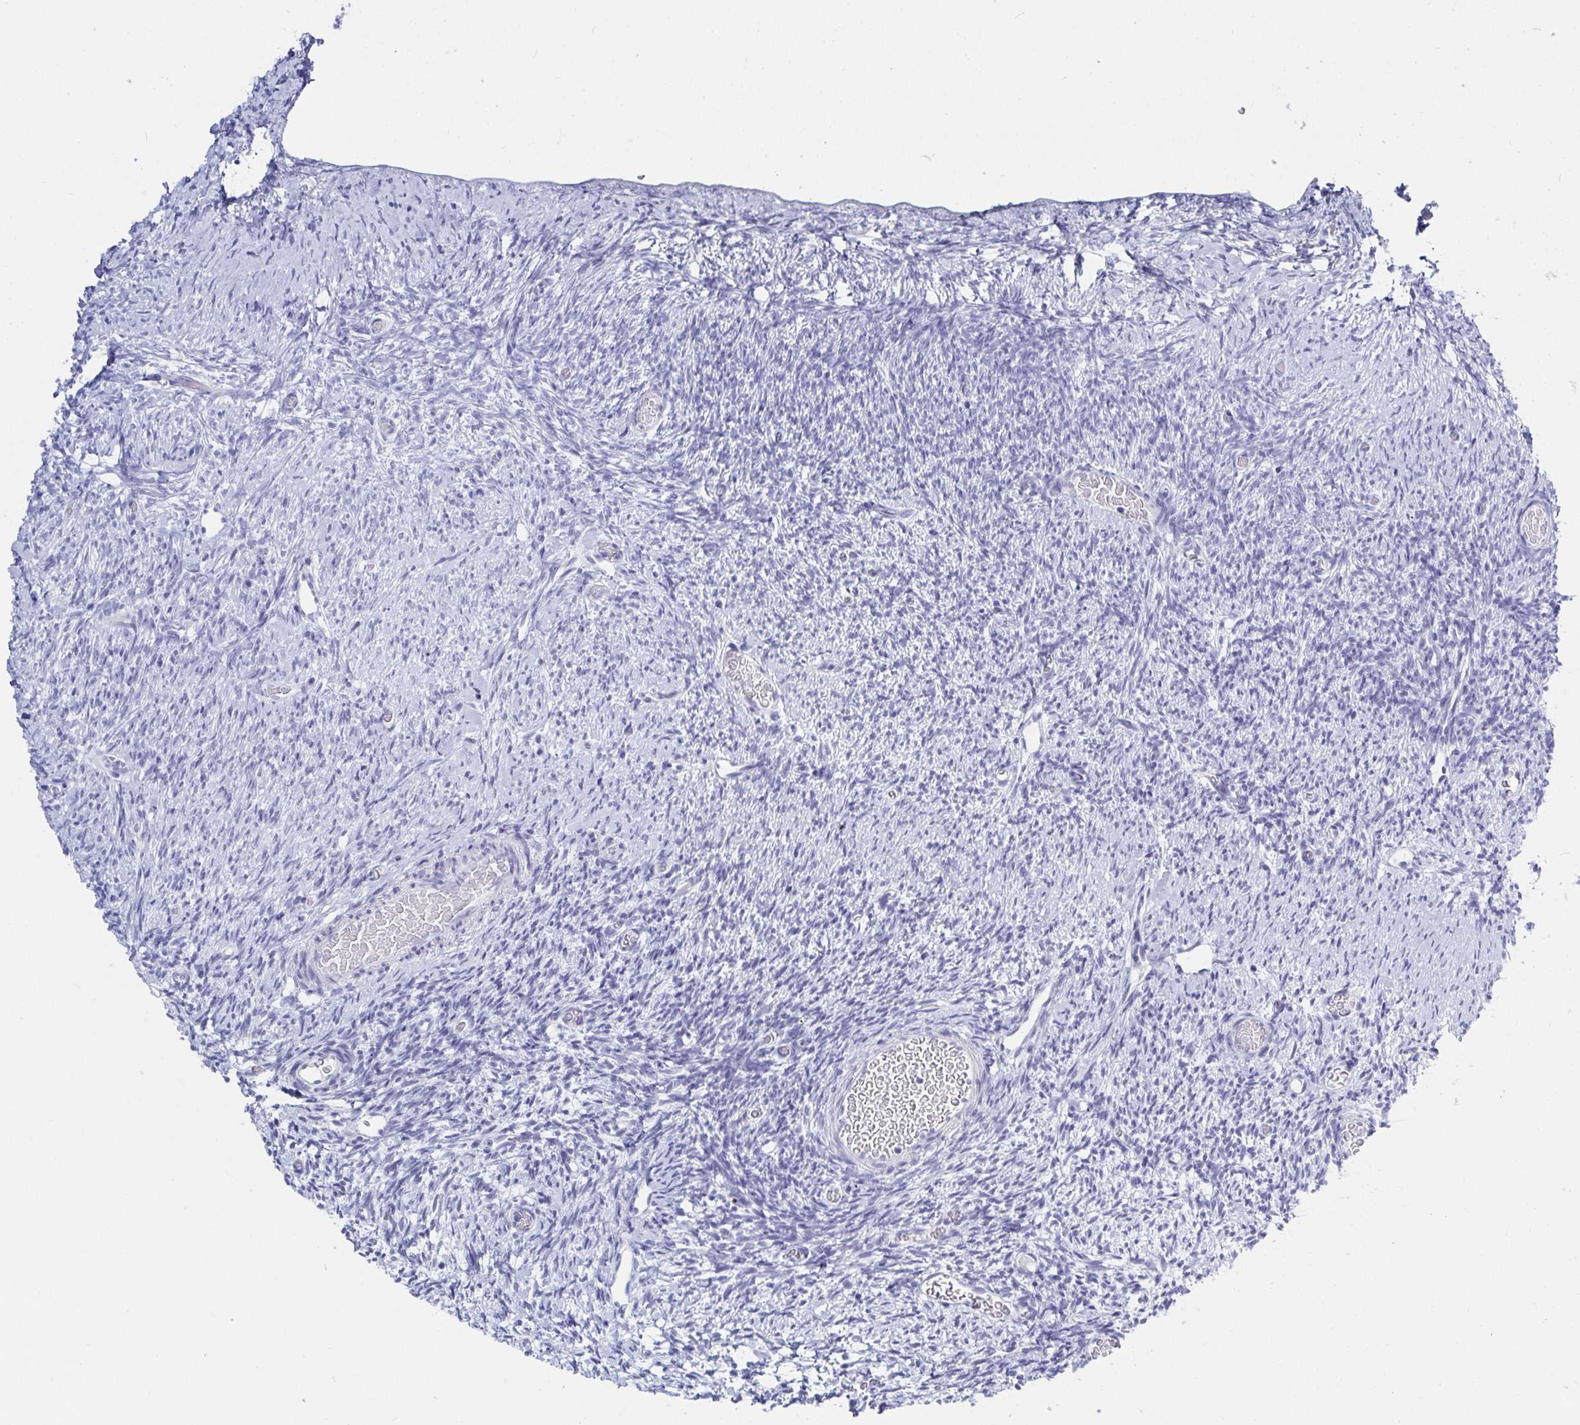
{"staining": {"intensity": "negative", "quantity": "none", "location": "none"}, "tissue": "ovary", "cell_type": "Follicle cells", "image_type": "normal", "snomed": [{"axis": "morphology", "description": "Normal tissue, NOS"}, {"axis": "topography", "description": "Ovary"}], "caption": "Benign ovary was stained to show a protein in brown. There is no significant positivity in follicle cells. (IHC, brightfield microscopy, high magnification).", "gene": "OR10K1", "patient": {"sex": "female", "age": 39}}